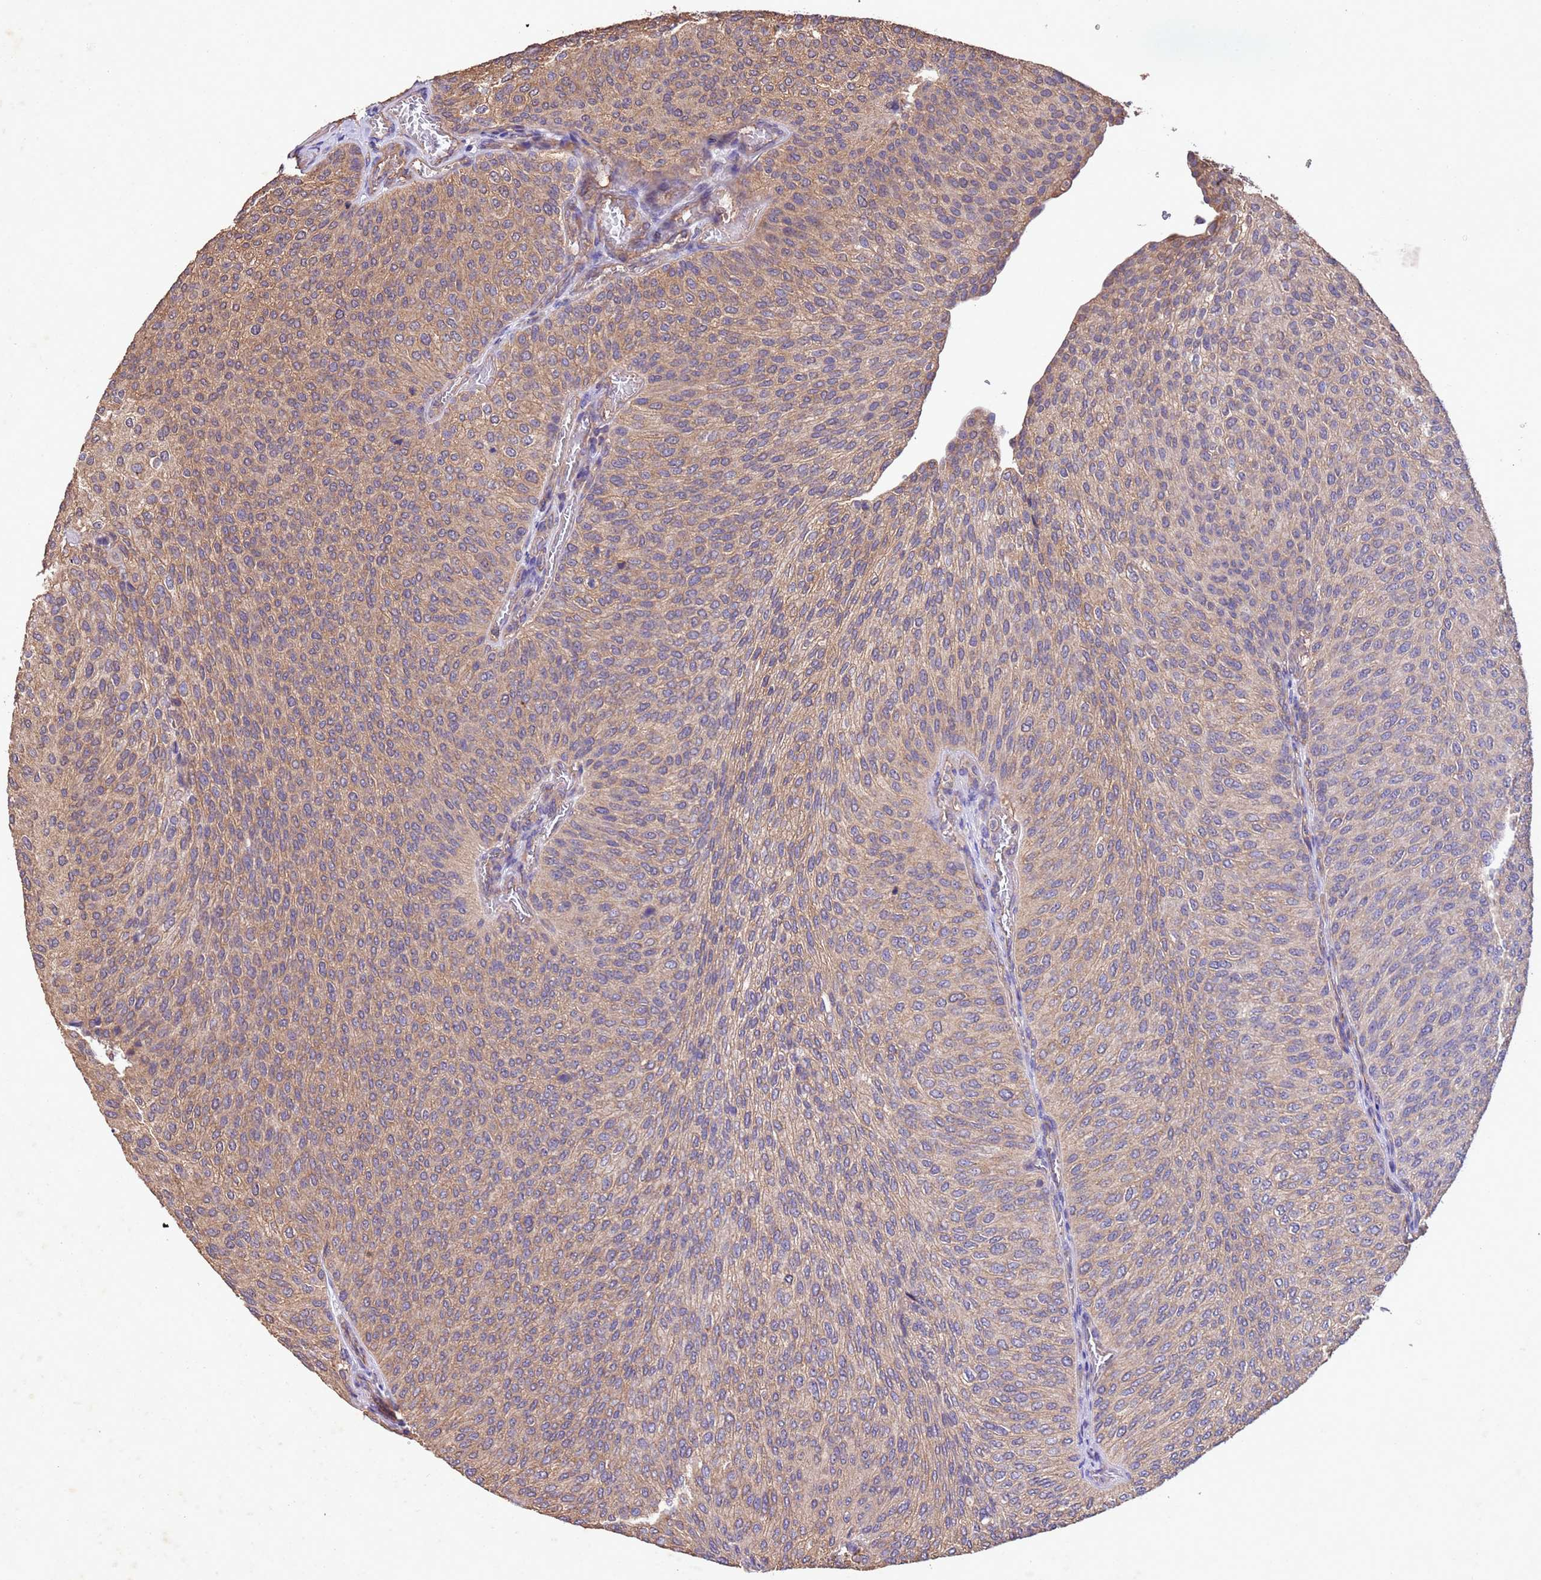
{"staining": {"intensity": "moderate", "quantity": ">75%", "location": "cytoplasmic/membranous"}, "tissue": "urothelial cancer", "cell_type": "Tumor cells", "image_type": "cancer", "snomed": [{"axis": "morphology", "description": "Urothelial carcinoma, High grade"}, {"axis": "topography", "description": "Urinary bladder"}], "caption": "High-grade urothelial carcinoma was stained to show a protein in brown. There is medium levels of moderate cytoplasmic/membranous positivity in about >75% of tumor cells.", "gene": "MTX3", "patient": {"sex": "female", "age": 79}}